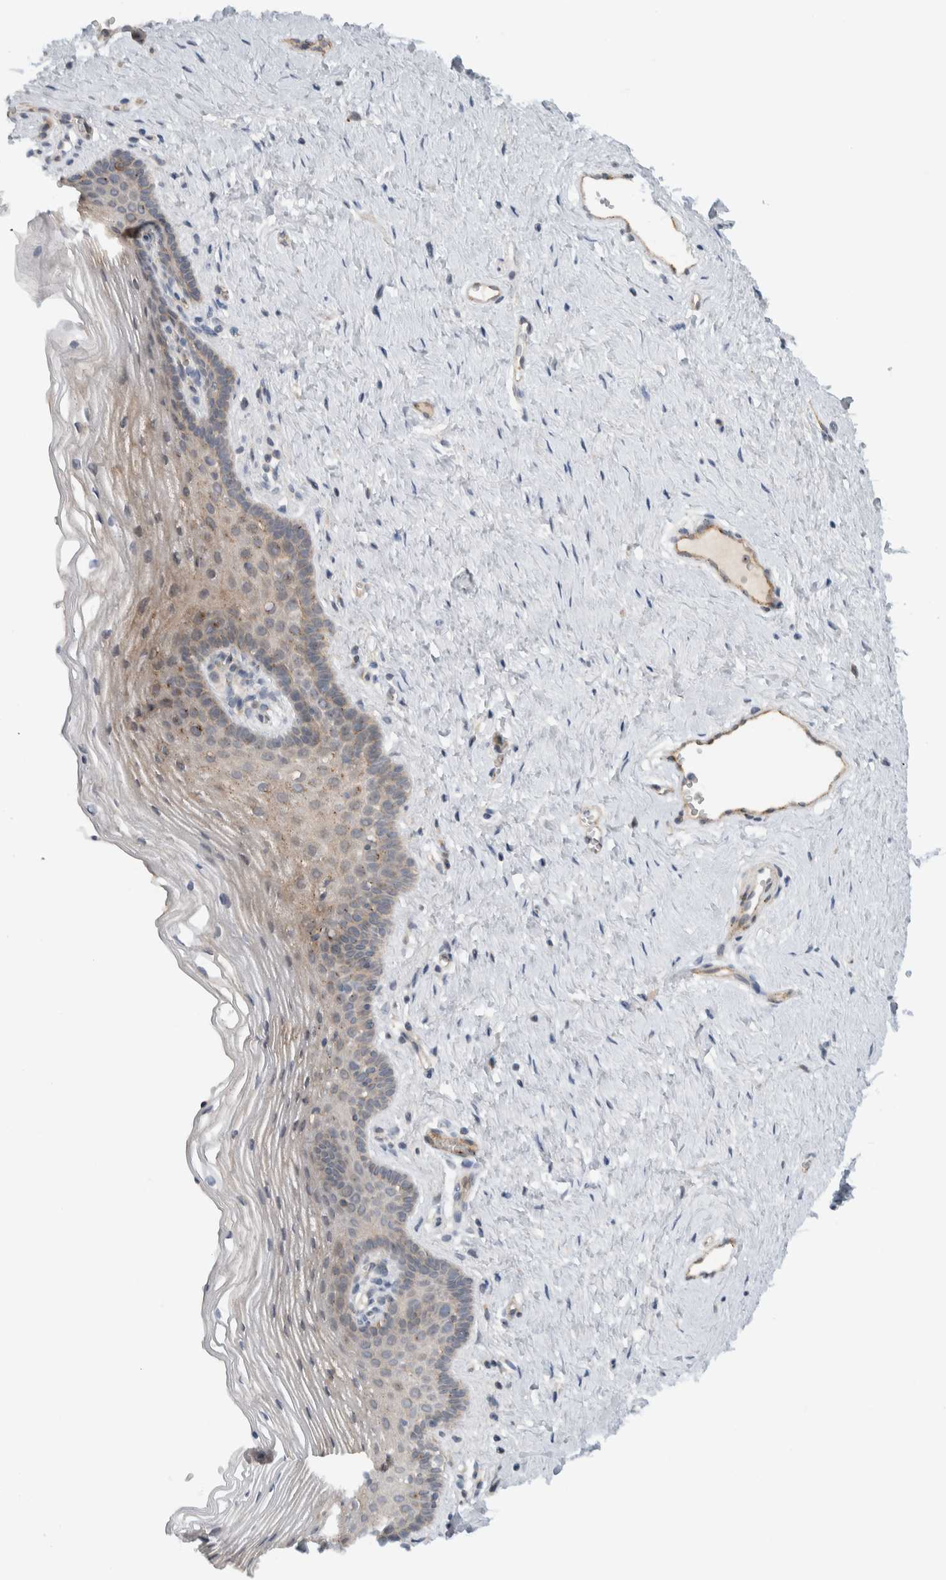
{"staining": {"intensity": "weak", "quantity": "25%-75%", "location": "cytoplasmic/membranous"}, "tissue": "vagina", "cell_type": "Squamous epithelial cells", "image_type": "normal", "snomed": [{"axis": "morphology", "description": "Normal tissue, NOS"}, {"axis": "topography", "description": "Vagina"}], "caption": "A brown stain highlights weak cytoplasmic/membranous expression of a protein in squamous epithelial cells of unremarkable human vagina. (IHC, brightfield microscopy, high magnification).", "gene": "MPRIP", "patient": {"sex": "female", "age": 32}}